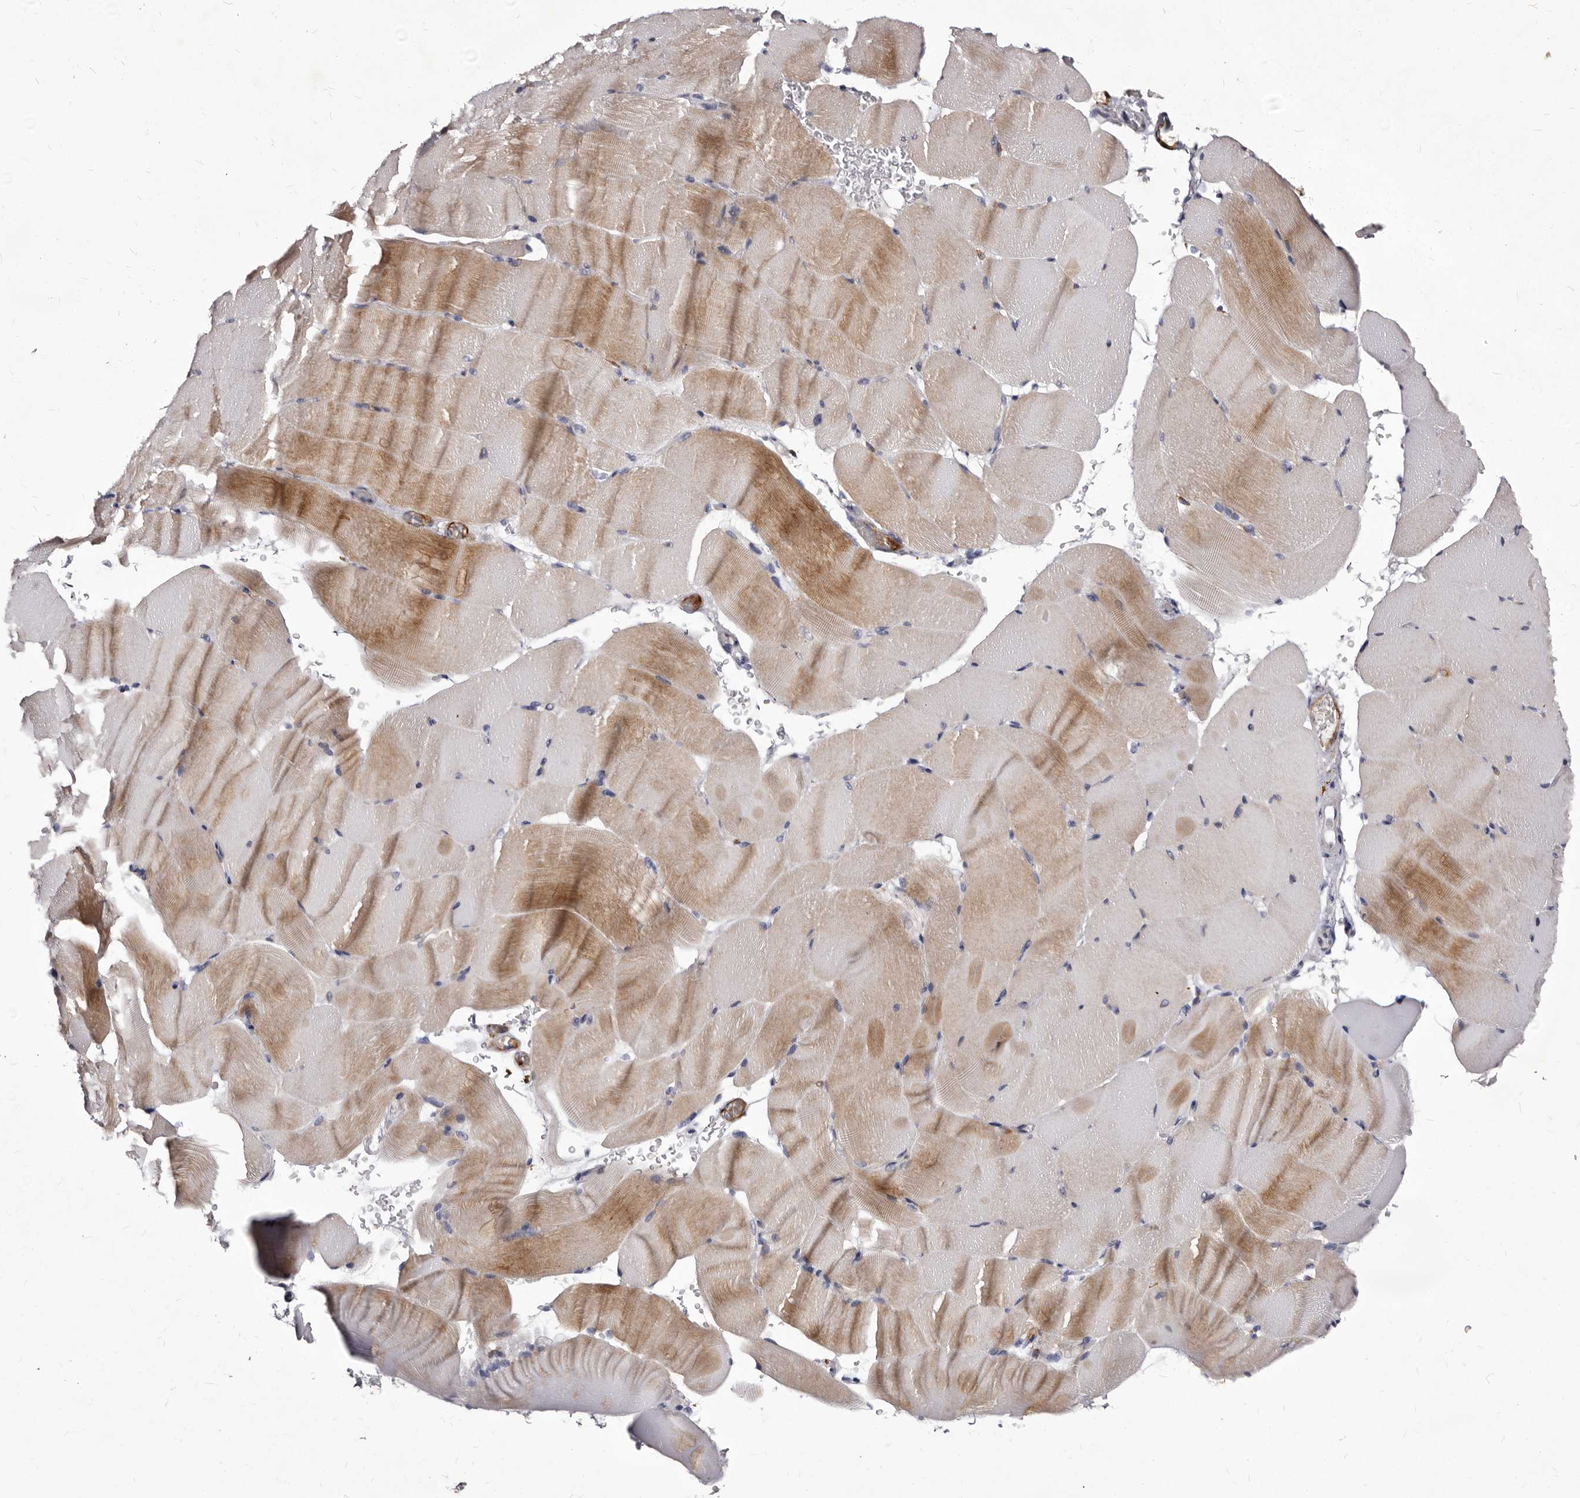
{"staining": {"intensity": "moderate", "quantity": "<25%", "location": "cytoplasmic/membranous"}, "tissue": "skeletal muscle", "cell_type": "Myocytes", "image_type": "normal", "snomed": [{"axis": "morphology", "description": "Normal tissue, NOS"}, {"axis": "topography", "description": "Skeletal muscle"}, {"axis": "topography", "description": "Parathyroid gland"}], "caption": "Benign skeletal muscle reveals moderate cytoplasmic/membranous positivity in about <25% of myocytes, visualized by immunohistochemistry. (DAB (3,3'-diaminobenzidine) = brown stain, brightfield microscopy at high magnification).", "gene": "AUNIP", "patient": {"sex": "female", "age": 37}}